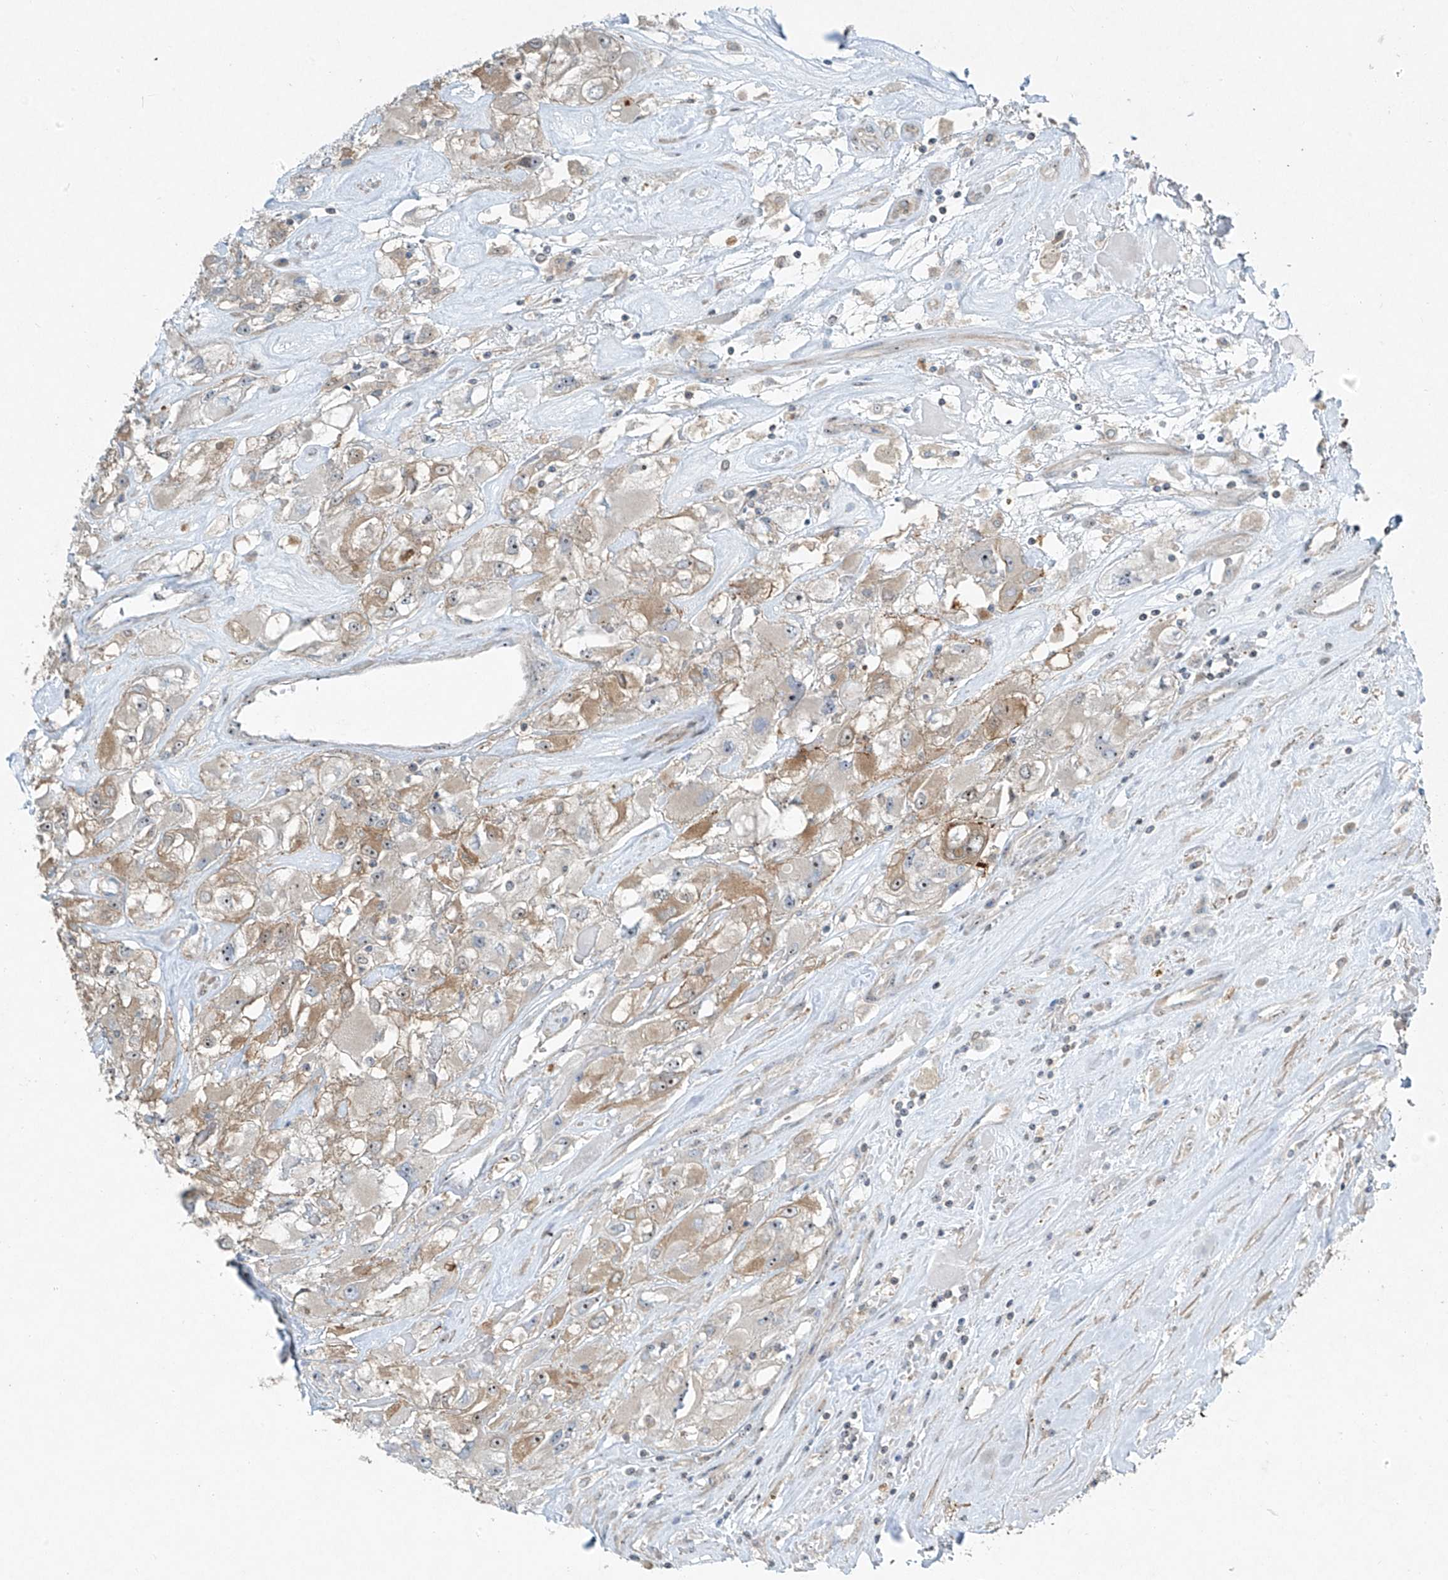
{"staining": {"intensity": "moderate", "quantity": ">75%", "location": "cytoplasmic/membranous,nuclear"}, "tissue": "renal cancer", "cell_type": "Tumor cells", "image_type": "cancer", "snomed": [{"axis": "morphology", "description": "Adenocarcinoma, NOS"}, {"axis": "topography", "description": "Kidney"}], "caption": "Immunohistochemical staining of renal adenocarcinoma reveals medium levels of moderate cytoplasmic/membranous and nuclear positivity in about >75% of tumor cells.", "gene": "PPCS", "patient": {"sex": "female", "age": 52}}